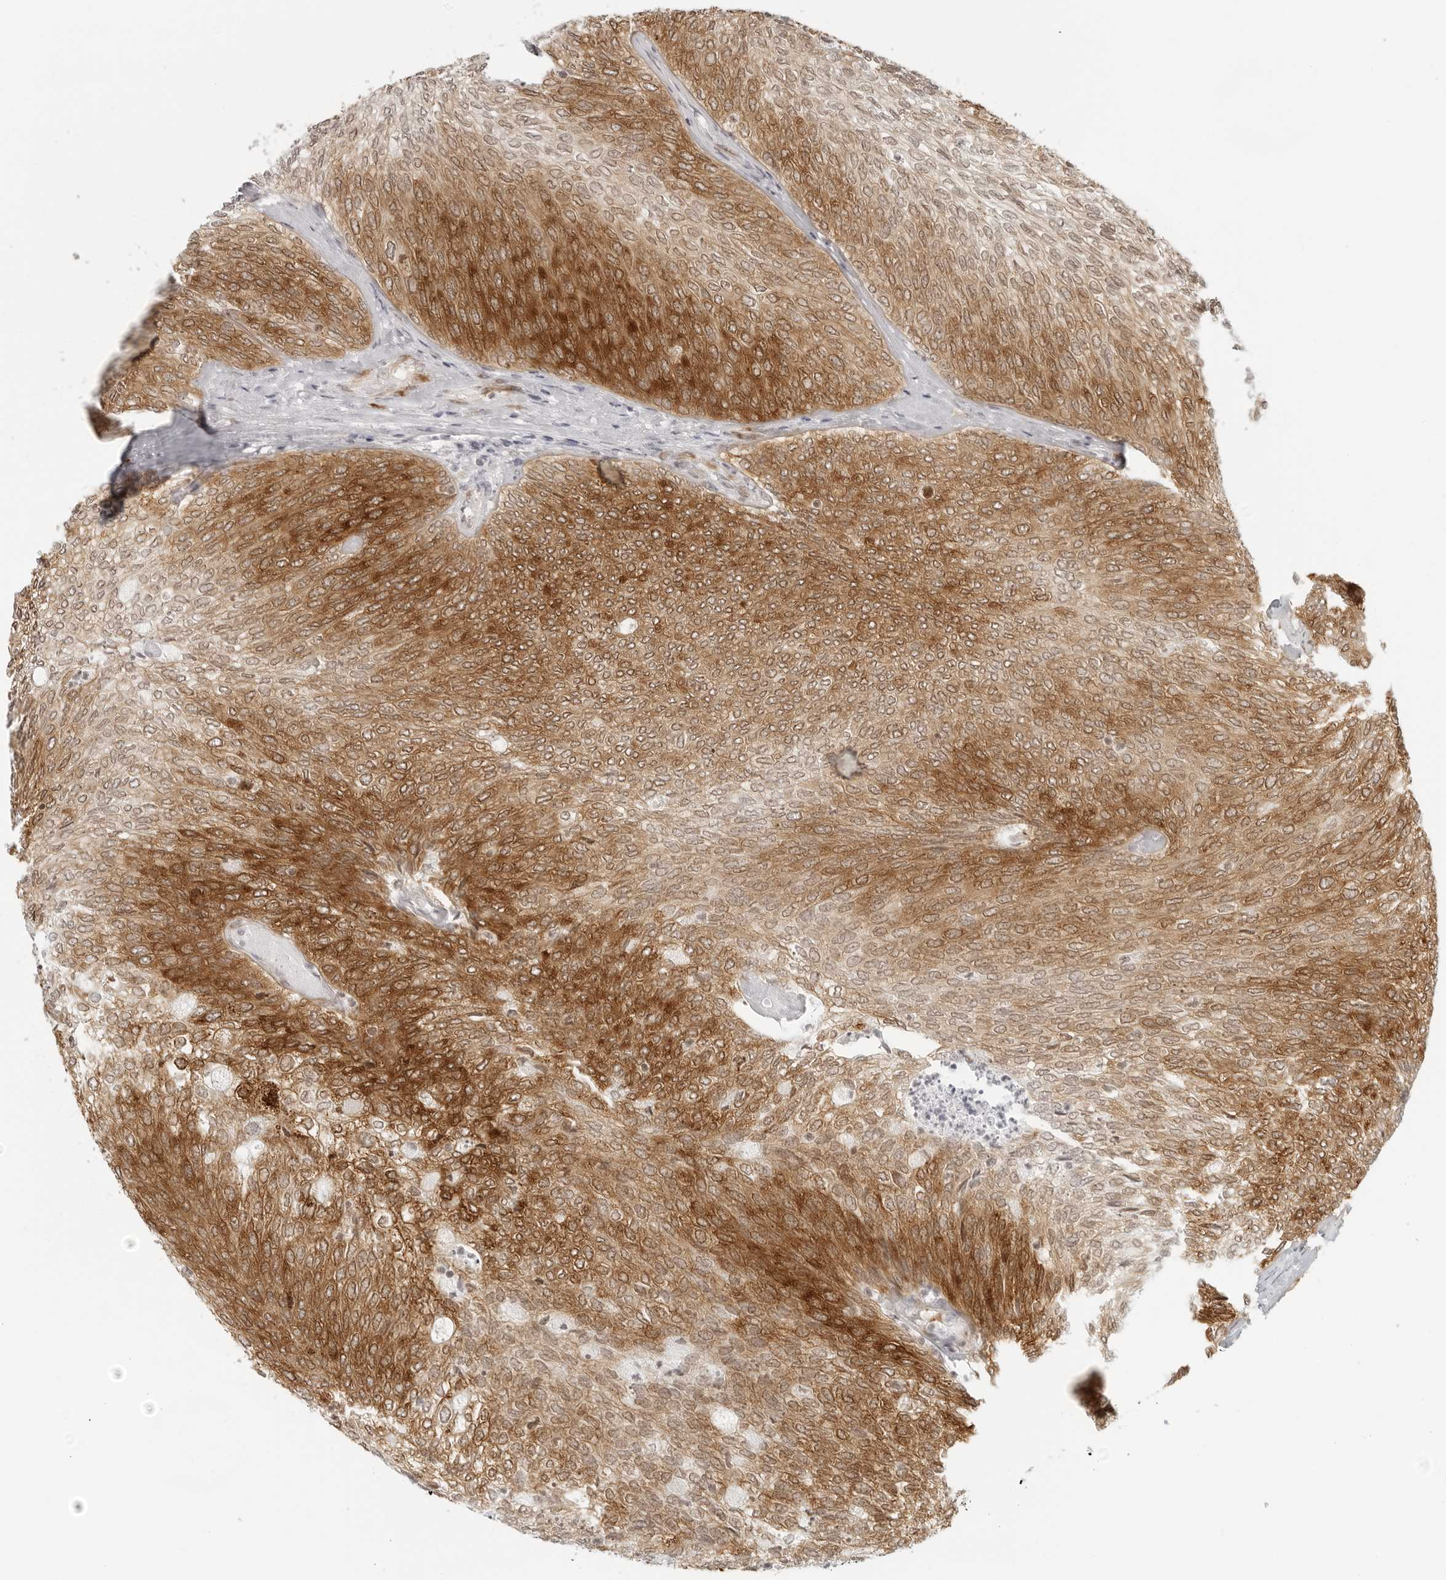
{"staining": {"intensity": "strong", "quantity": ">75%", "location": "cytoplasmic/membranous"}, "tissue": "urothelial cancer", "cell_type": "Tumor cells", "image_type": "cancer", "snomed": [{"axis": "morphology", "description": "Urothelial carcinoma, Low grade"}, {"axis": "topography", "description": "Urinary bladder"}], "caption": "IHC (DAB (3,3'-diaminobenzidine)) staining of low-grade urothelial carcinoma reveals strong cytoplasmic/membranous protein staining in approximately >75% of tumor cells.", "gene": "EIF4G1", "patient": {"sex": "female", "age": 79}}